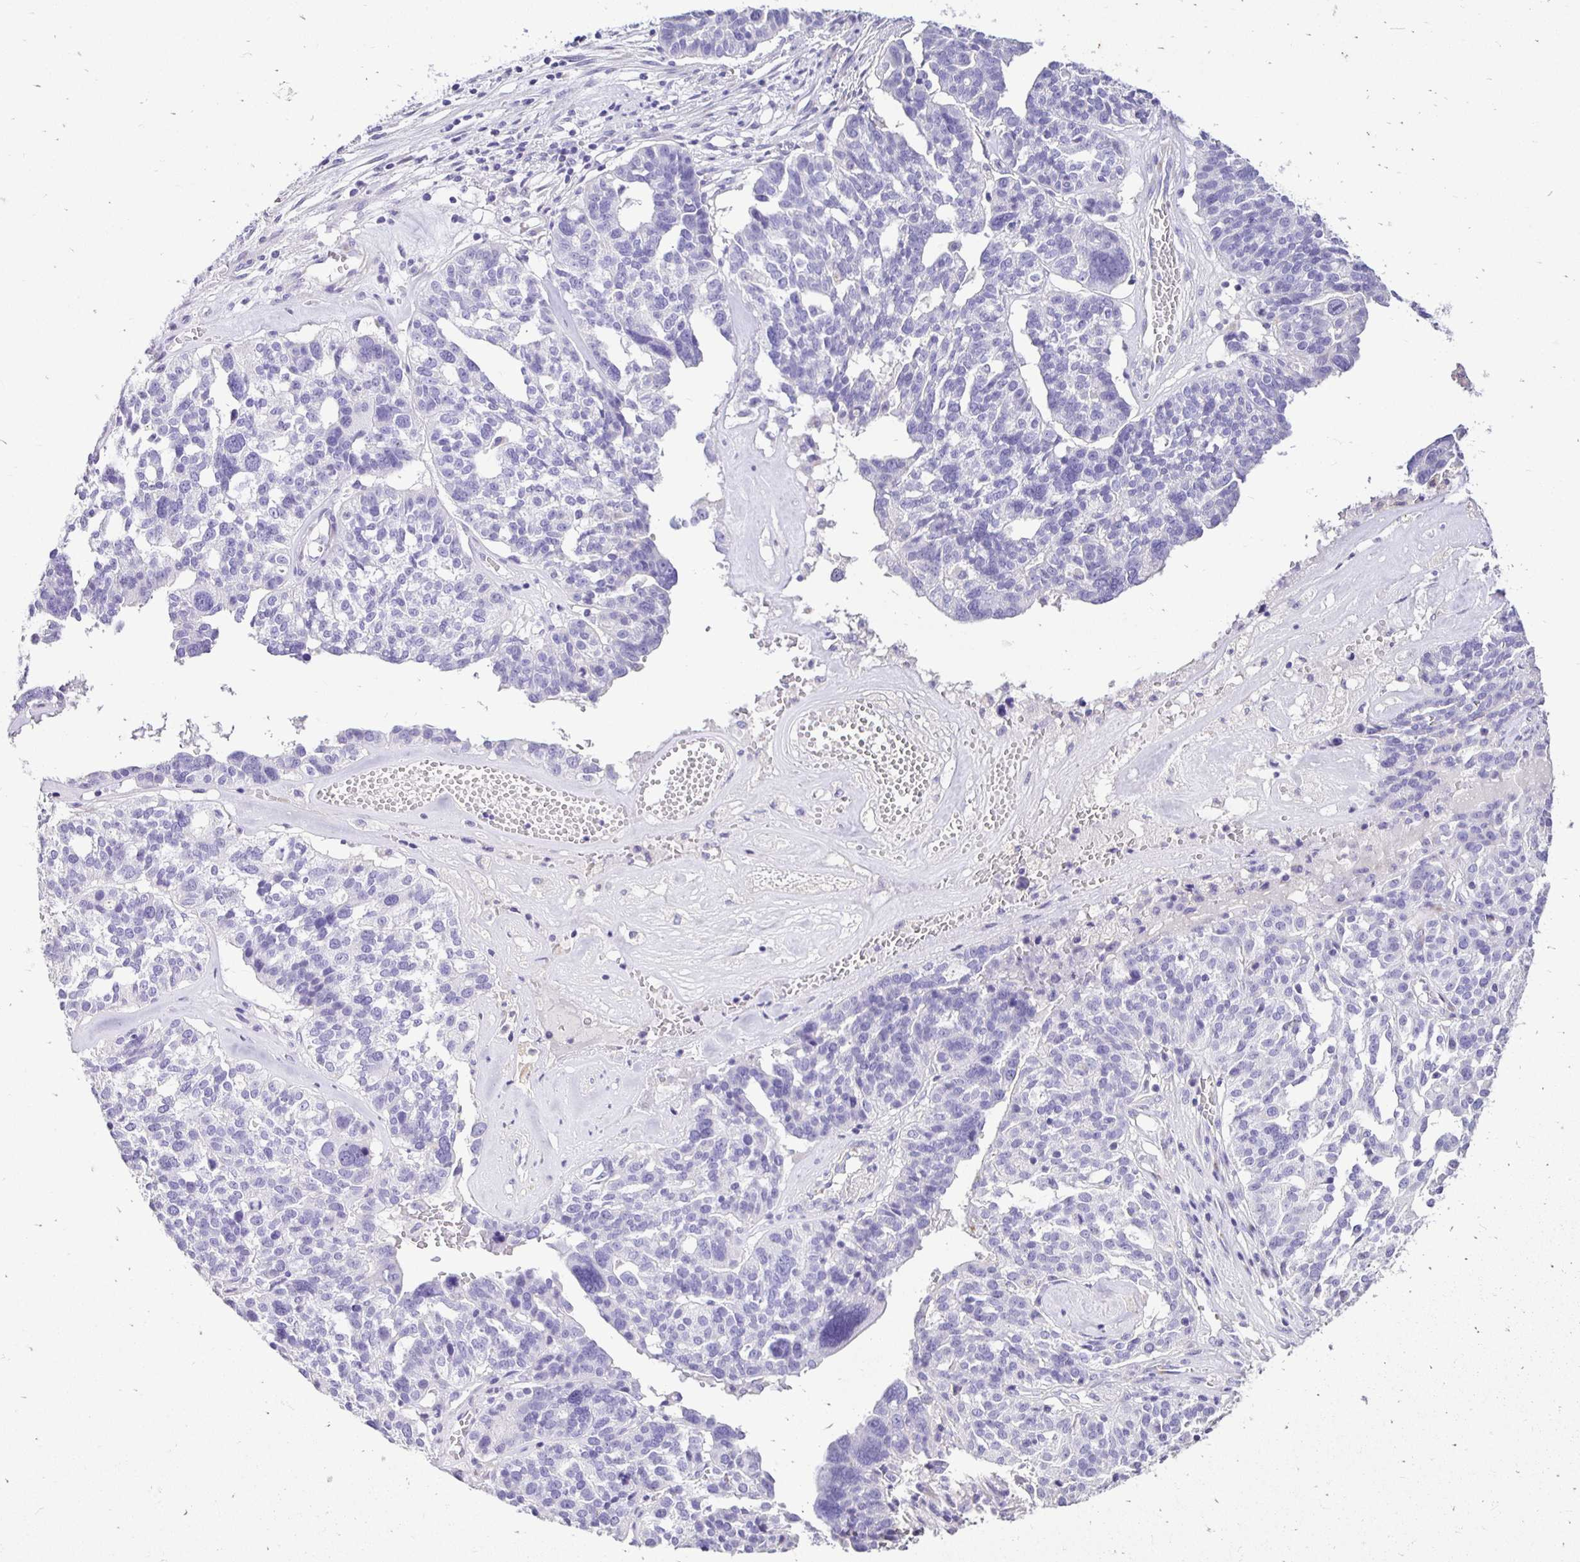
{"staining": {"intensity": "negative", "quantity": "none", "location": "none"}, "tissue": "ovarian cancer", "cell_type": "Tumor cells", "image_type": "cancer", "snomed": [{"axis": "morphology", "description": "Cystadenocarcinoma, serous, NOS"}, {"axis": "topography", "description": "Ovary"}], "caption": "Histopathology image shows no significant protein staining in tumor cells of ovarian serous cystadenocarcinoma.", "gene": "TAF1D", "patient": {"sex": "female", "age": 59}}